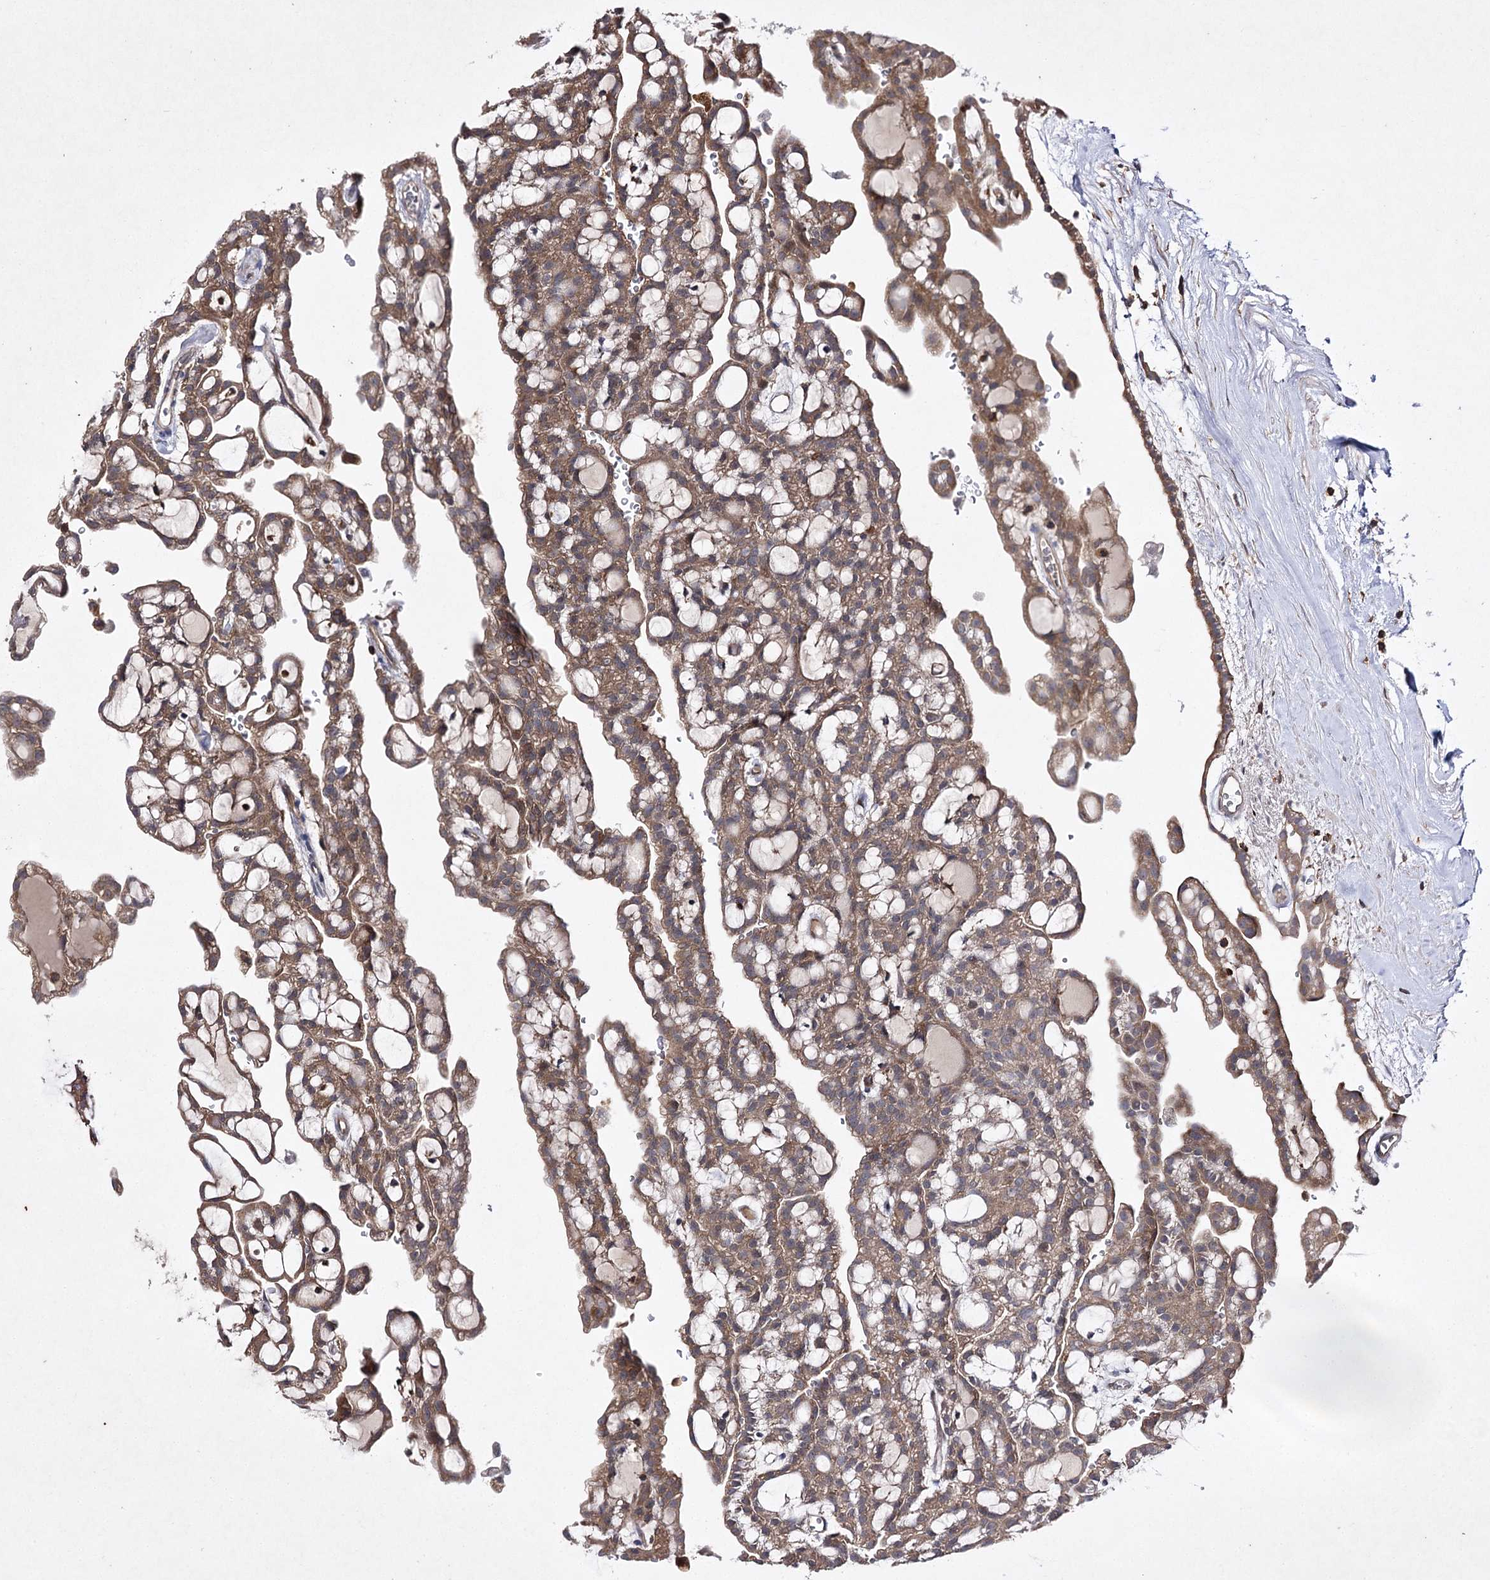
{"staining": {"intensity": "moderate", "quantity": ">75%", "location": "cytoplasmic/membranous"}, "tissue": "renal cancer", "cell_type": "Tumor cells", "image_type": "cancer", "snomed": [{"axis": "morphology", "description": "Adenocarcinoma, NOS"}, {"axis": "topography", "description": "Kidney"}], "caption": "This image exhibits immunohistochemistry staining of human renal cancer (adenocarcinoma), with medium moderate cytoplasmic/membranous staining in approximately >75% of tumor cells.", "gene": "BCR", "patient": {"sex": "male", "age": 63}}